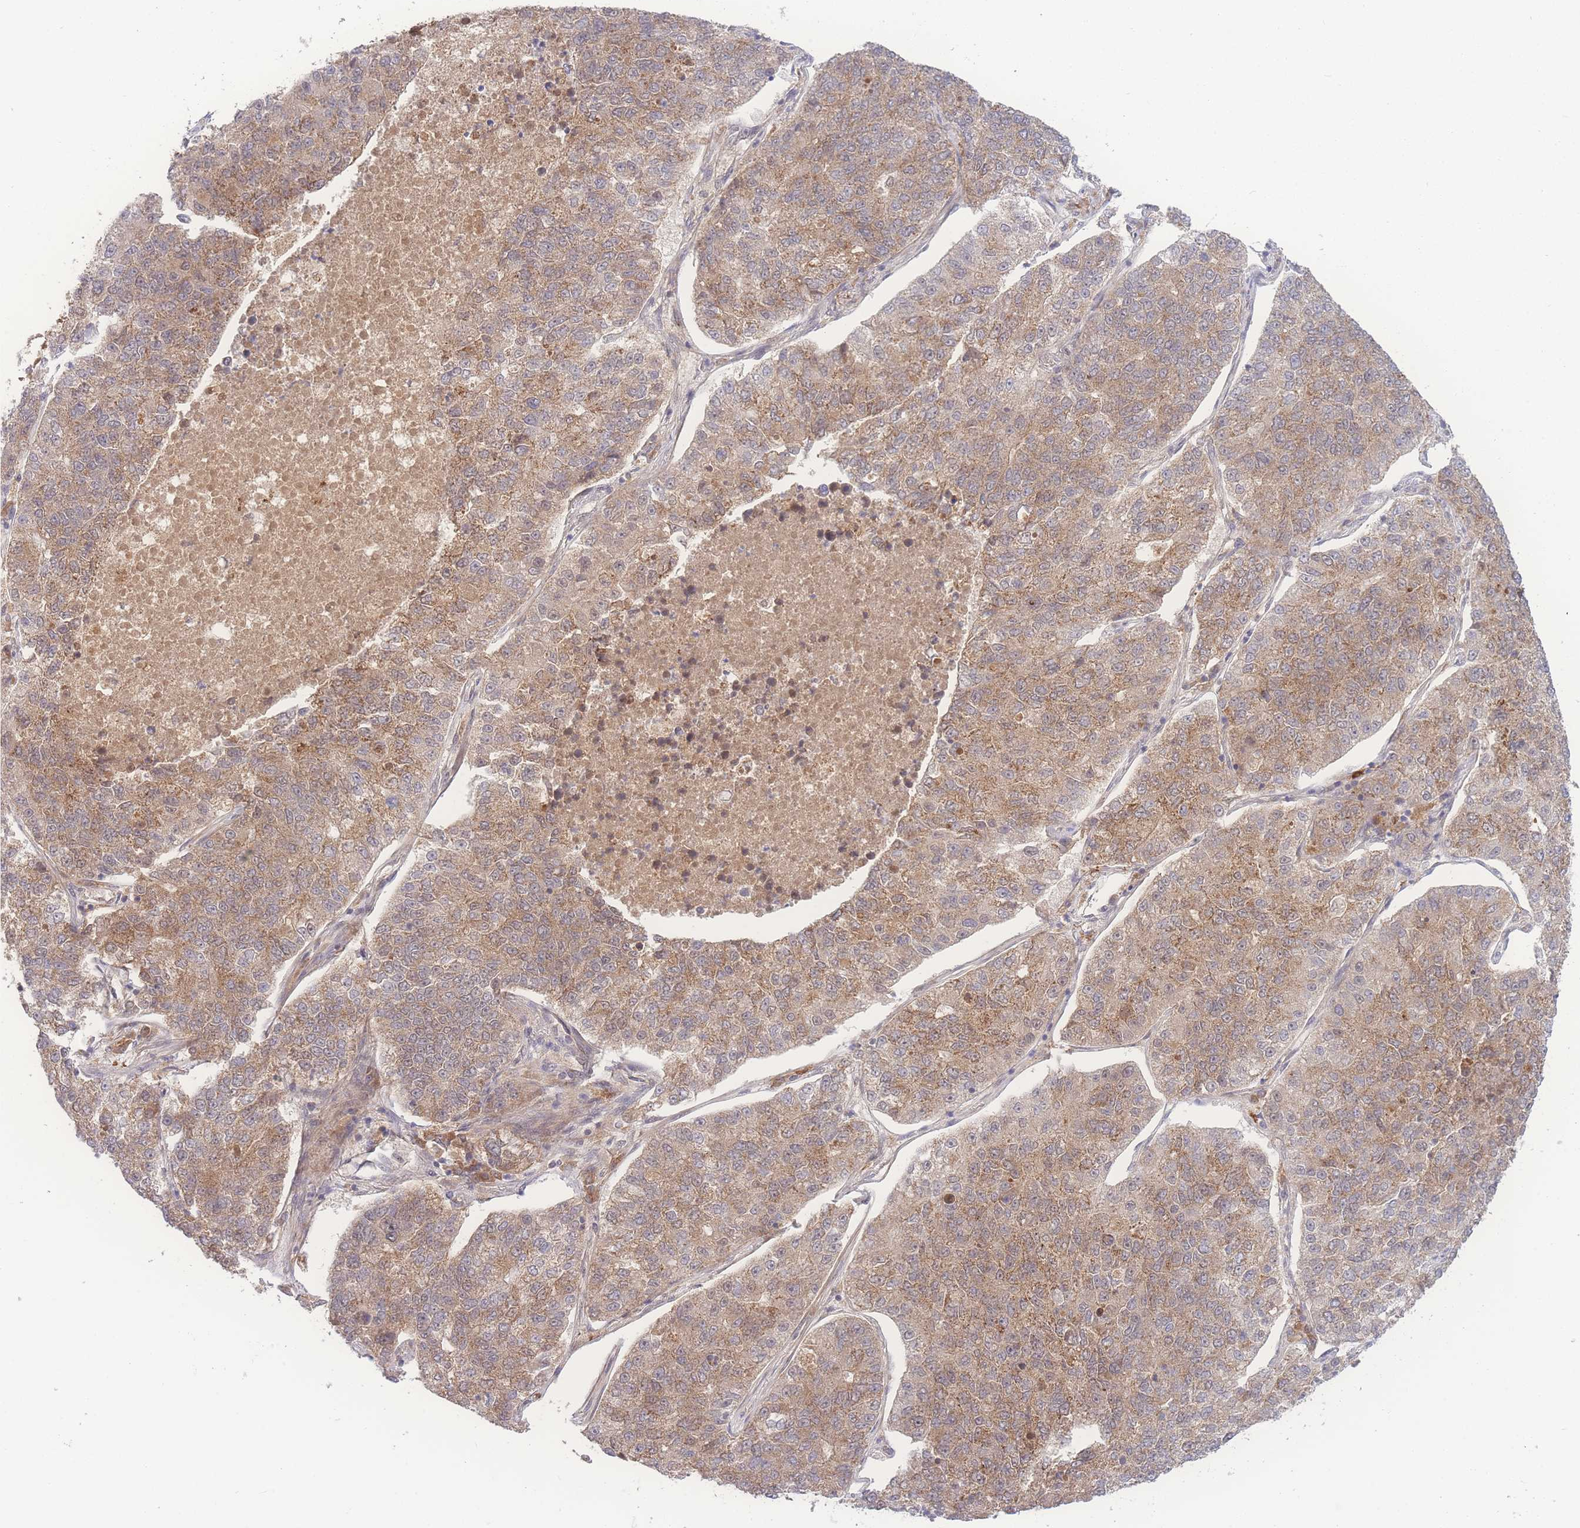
{"staining": {"intensity": "moderate", "quantity": ">75%", "location": "cytoplasmic/membranous"}, "tissue": "lung cancer", "cell_type": "Tumor cells", "image_type": "cancer", "snomed": [{"axis": "morphology", "description": "Adenocarcinoma, NOS"}, {"axis": "topography", "description": "Lung"}], "caption": "The immunohistochemical stain highlights moderate cytoplasmic/membranous staining in tumor cells of lung adenocarcinoma tissue. Nuclei are stained in blue.", "gene": "RAVER1", "patient": {"sex": "male", "age": 49}}